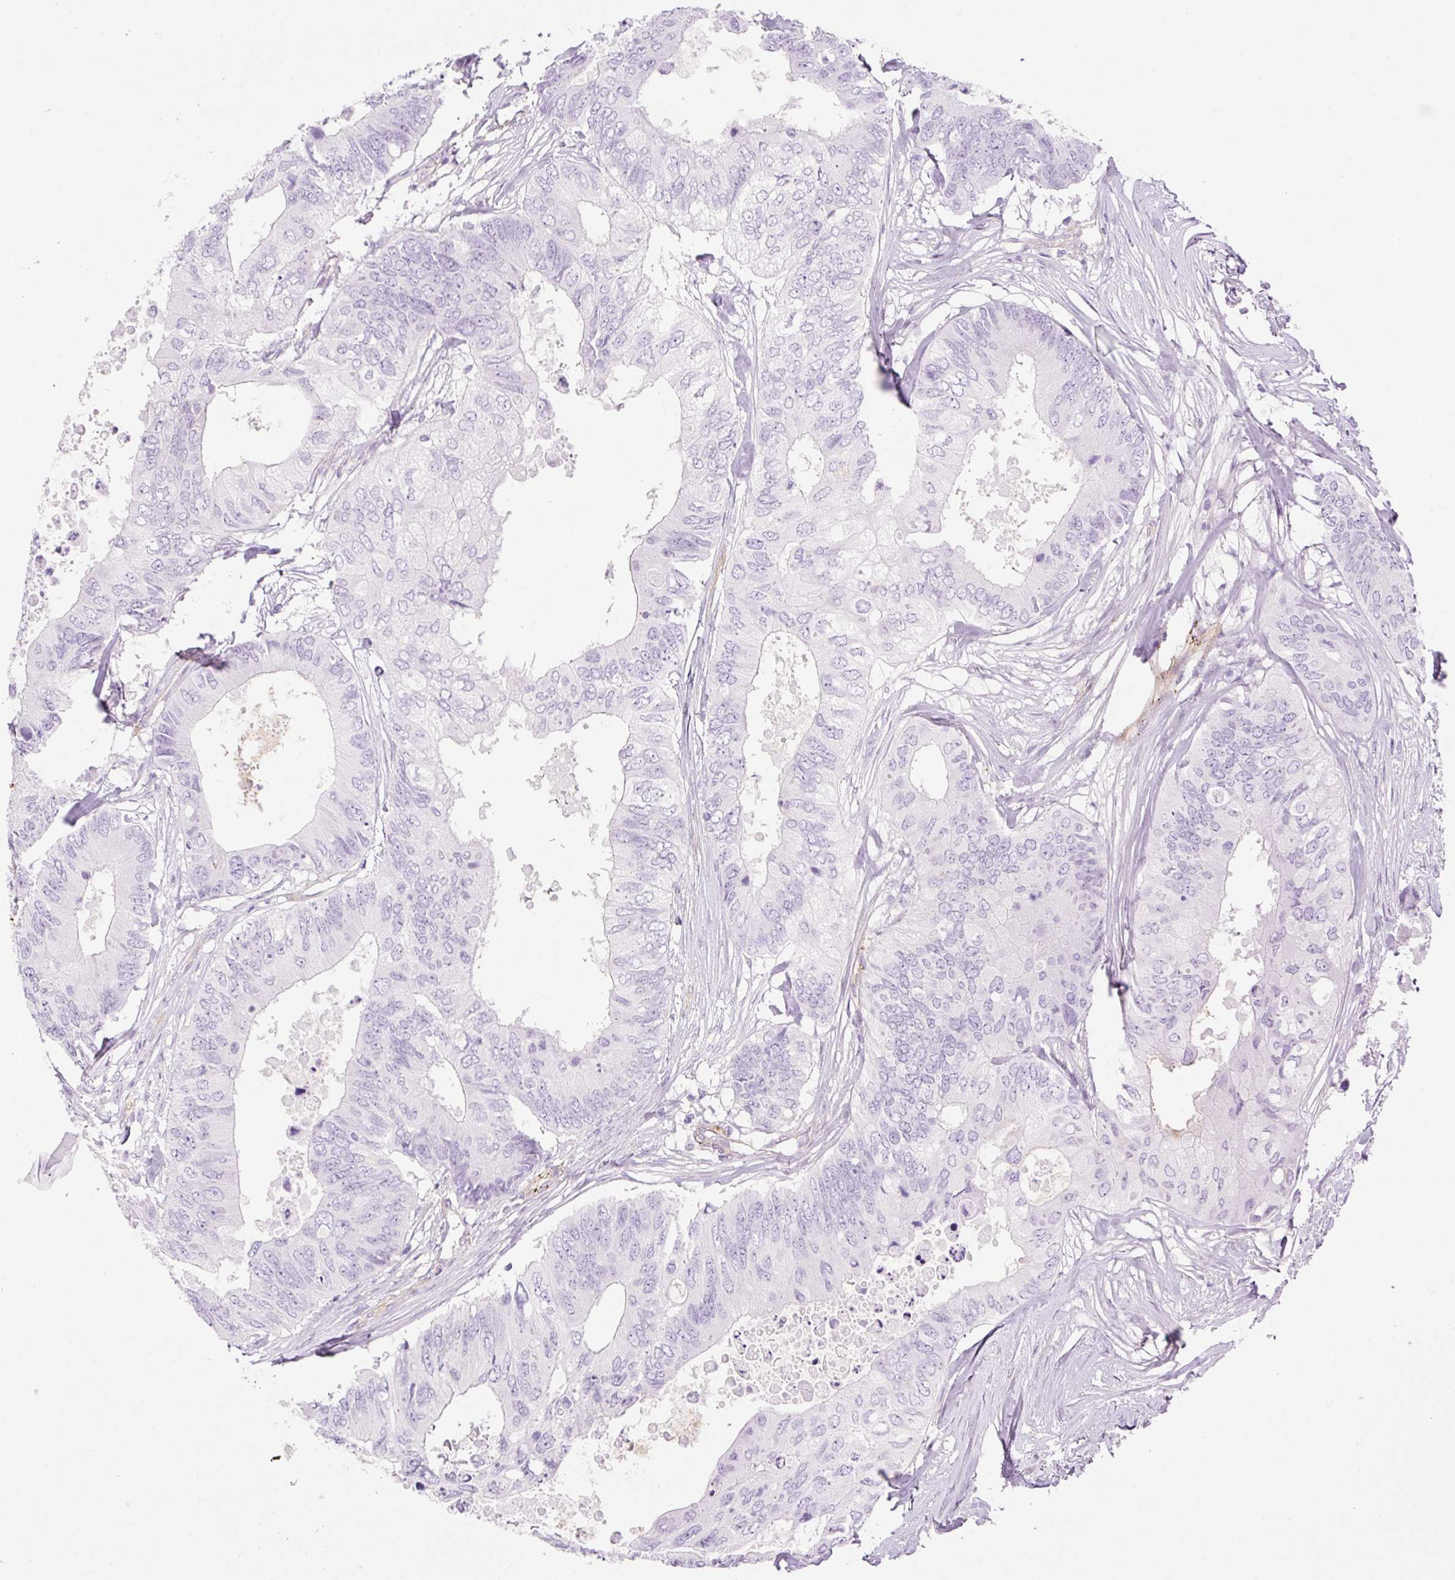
{"staining": {"intensity": "negative", "quantity": "none", "location": "none"}, "tissue": "colorectal cancer", "cell_type": "Tumor cells", "image_type": "cancer", "snomed": [{"axis": "morphology", "description": "Adenocarcinoma, NOS"}, {"axis": "topography", "description": "Colon"}], "caption": "Tumor cells are negative for protein expression in human colorectal adenocarcinoma. Nuclei are stained in blue.", "gene": "EHD3", "patient": {"sex": "male", "age": 71}}